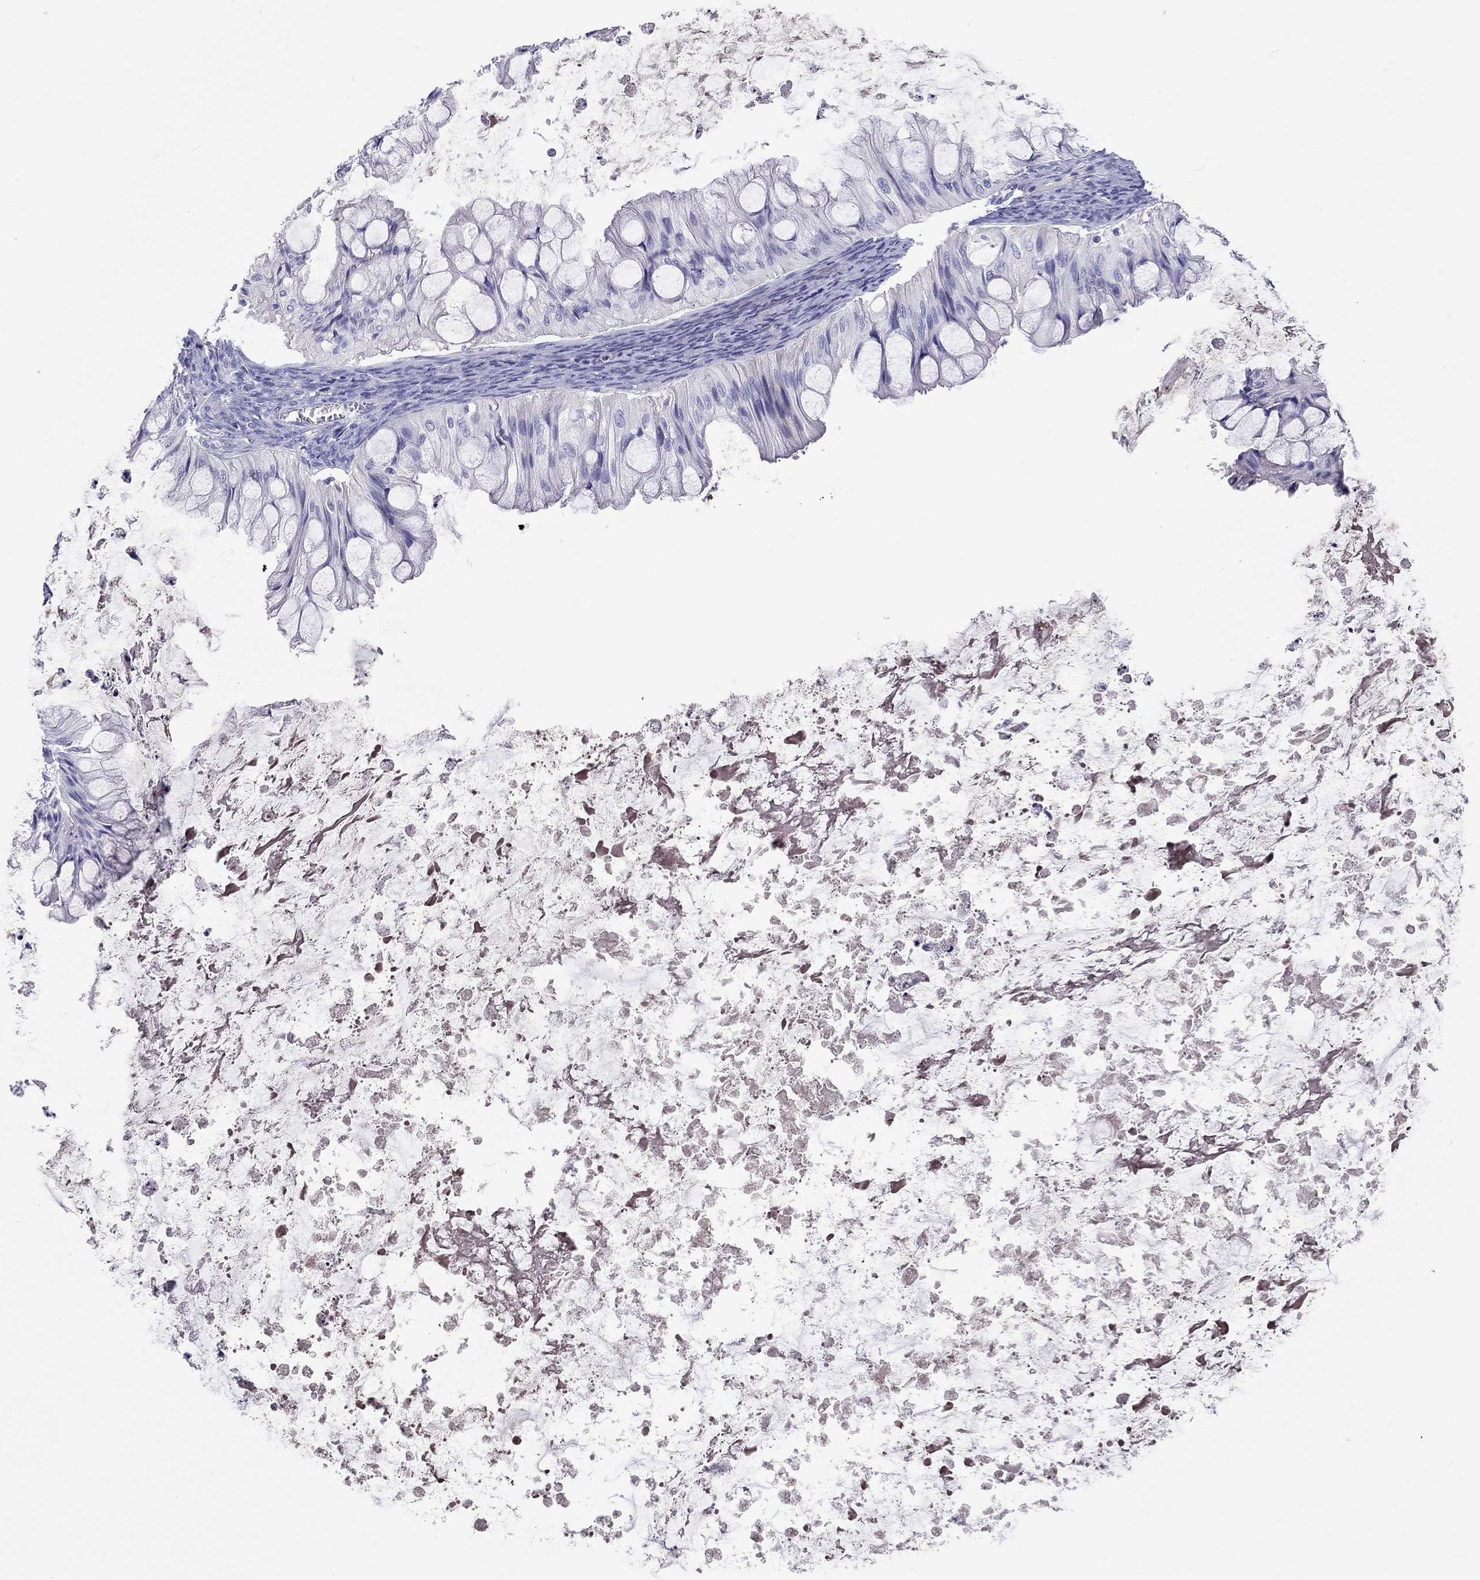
{"staining": {"intensity": "negative", "quantity": "none", "location": "none"}, "tissue": "ovarian cancer", "cell_type": "Tumor cells", "image_type": "cancer", "snomed": [{"axis": "morphology", "description": "Cystadenocarcinoma, mucinous, NOS"}, {"axis": "topography", "description": "Ovary"}], "caption": "There is no significant expression in tumor cells of ovarian cancer (mucinous cystadenocarcinoma). (DAB immunohistochemistry (IHC), high magnification).", "gene": "CALHM1", "patient": {"sex": "female", "age": 57}}